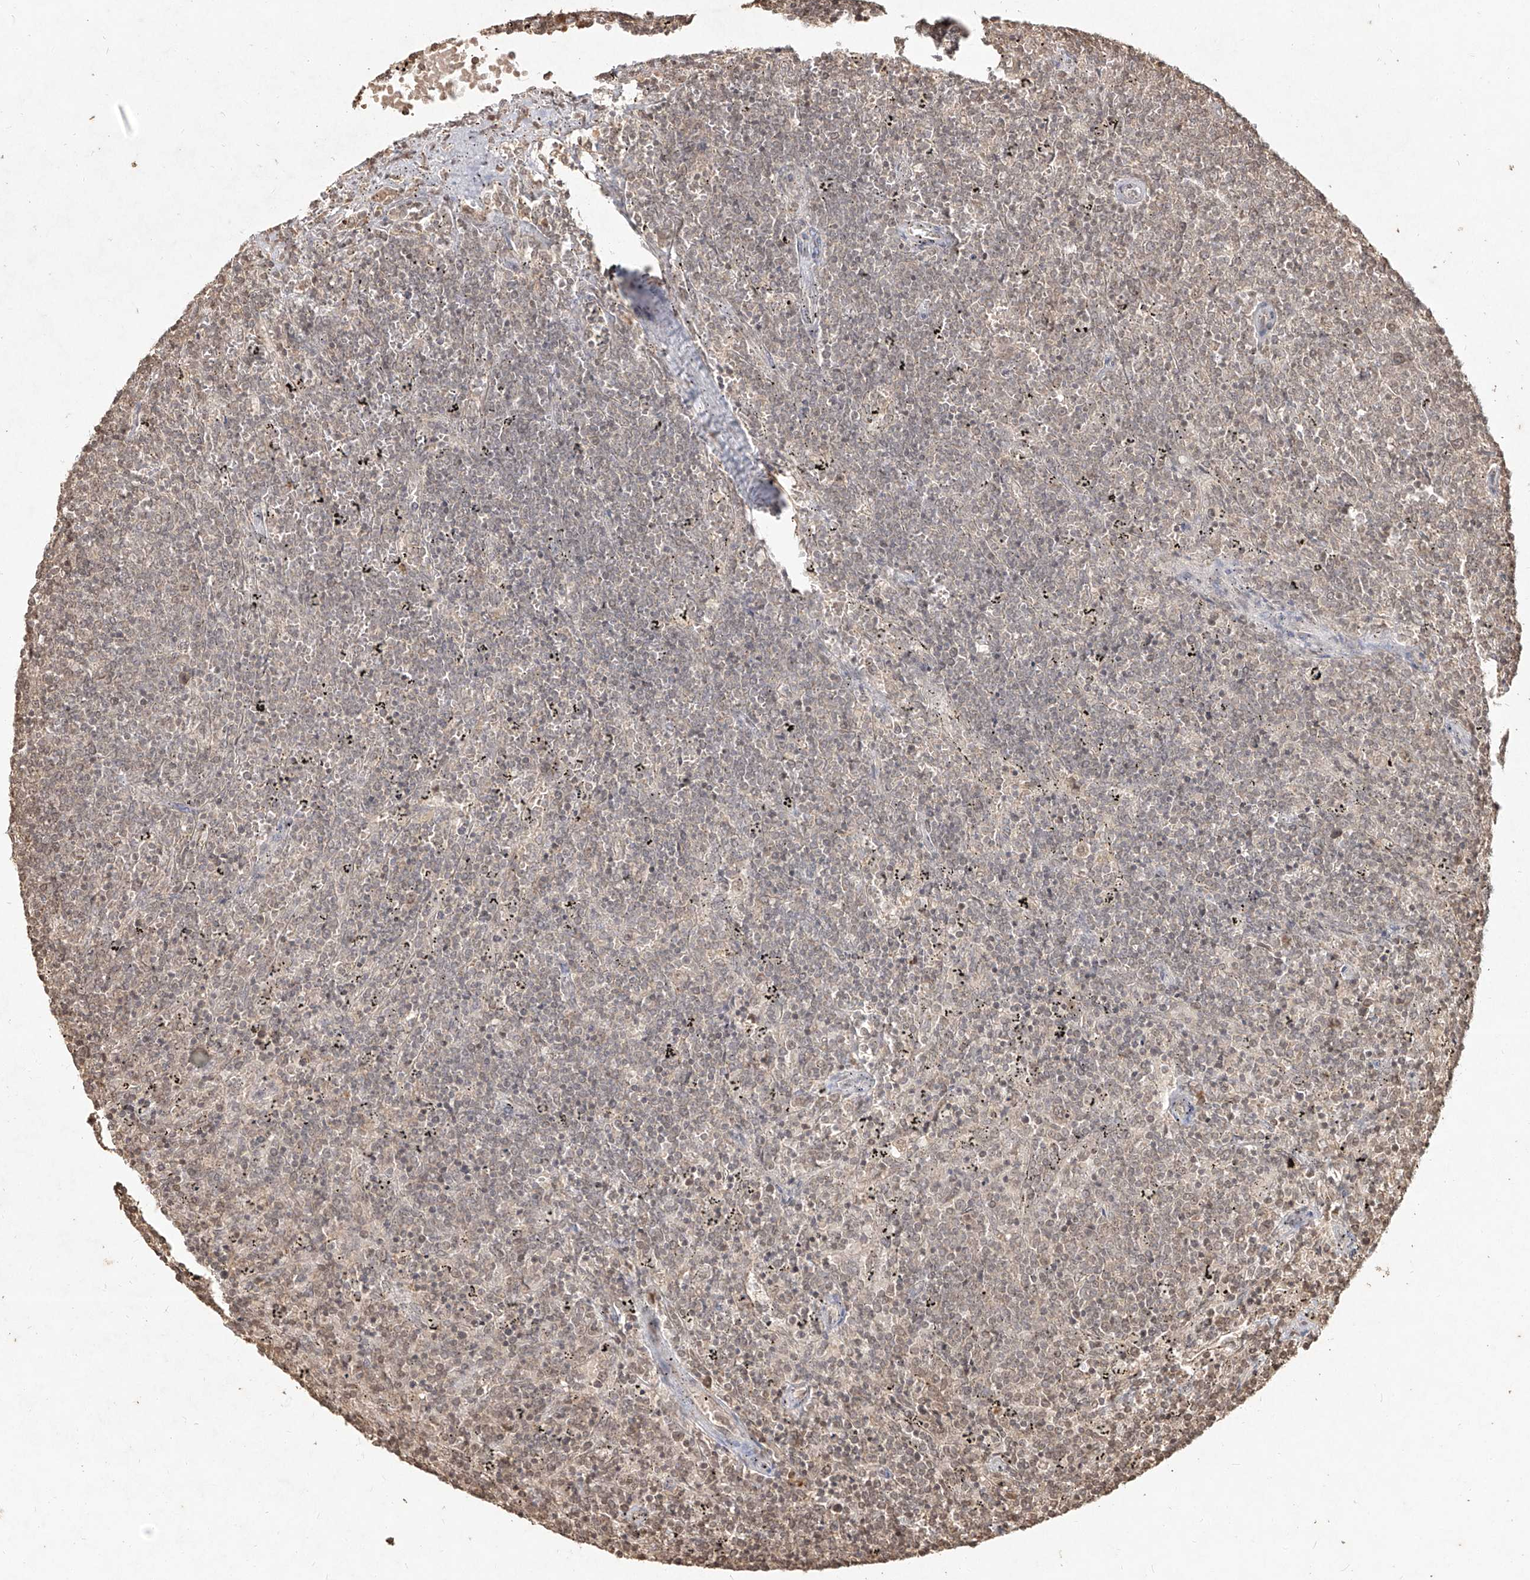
{"staining": {"intensity": "weak", "quantity": "25%-75%", "location": "nuclear"}, "tissue": "lymphoma", "cell_type": "Tumor cells", "image_type": "cancer", "snomed": [{"axis": "morphology", "description": "Malignant lymphoma, non-Hodgkin's type, Low grade"}, {"axis": "topography", "description": "Spleen"}], "caption": "Protein staining of low-grade malignant lymphoma, non-Hodgkin's type tissue displays weak nuclear positivity in approximately 25%-75% of tumor cells. The protein of interest is shown in brown color, while the nuclei are stained blue.", "gene": "UBE2K", "patient": {"sex": "female", "age": 50}}